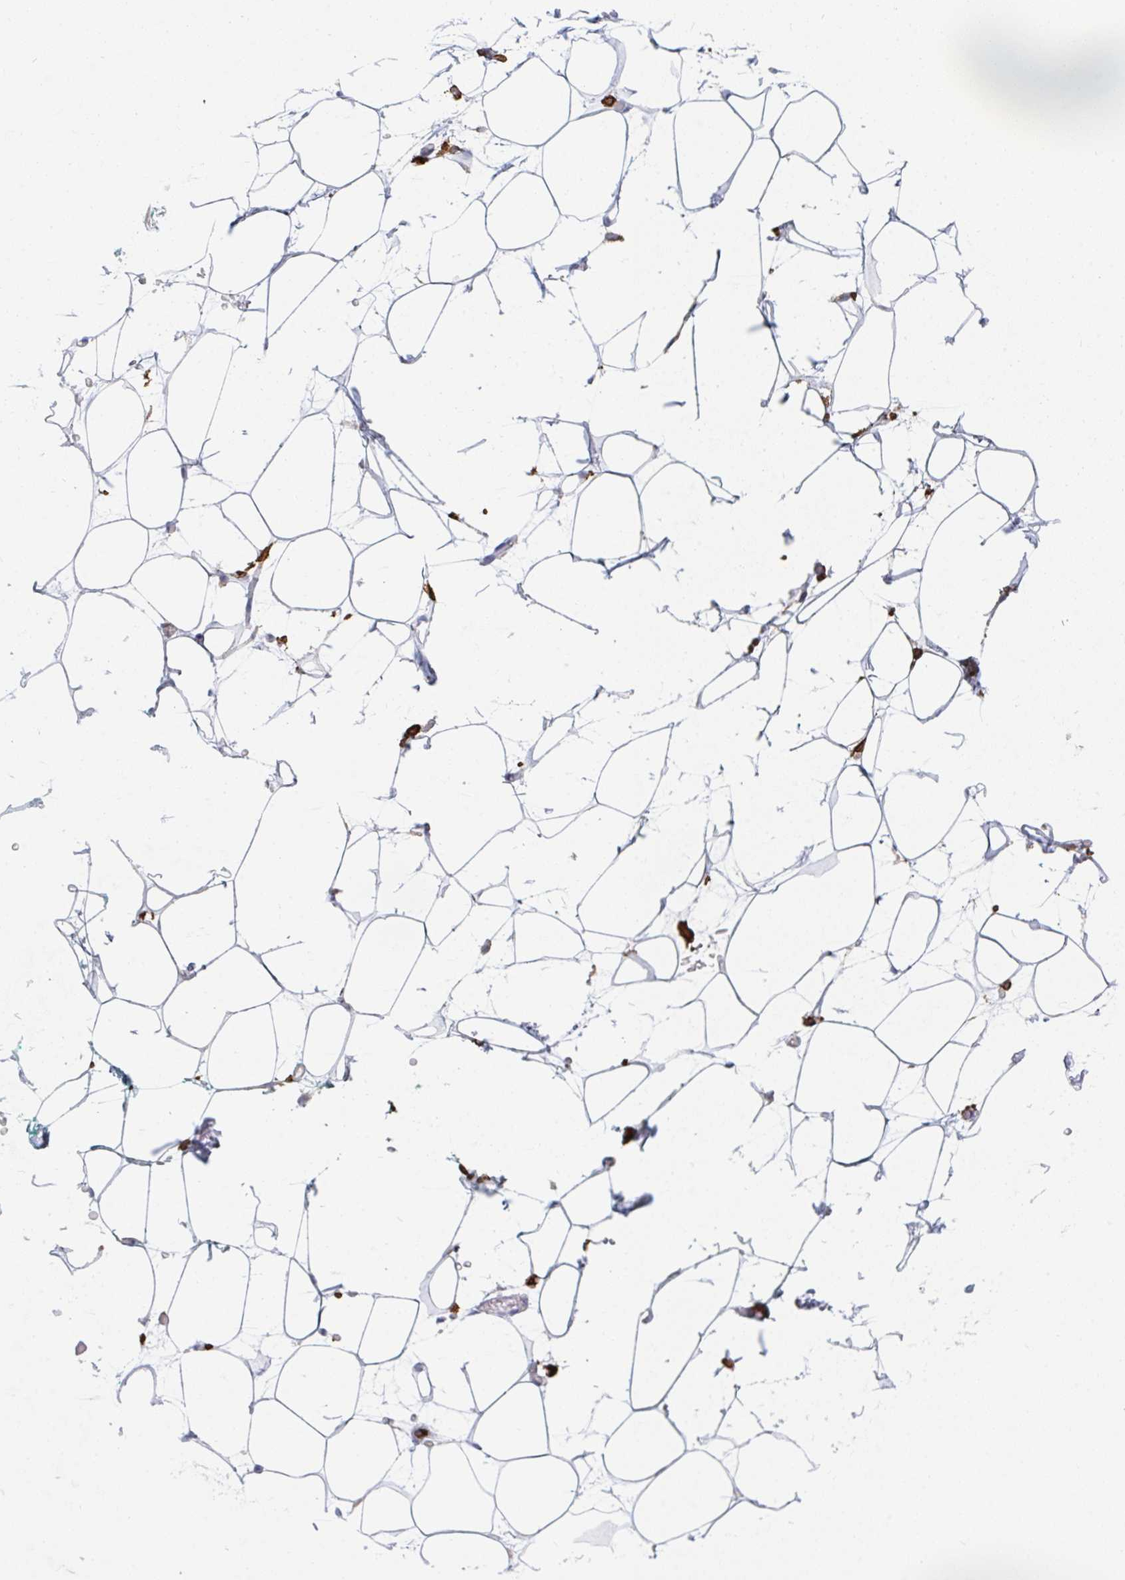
{"staining": {"intensity": "negative", "quantity": "none", "location": "none"}, "tissue": "adipose tissue", "cell_type": "Adipocytes", "image_type": "normal", "snomed": [{"axis": "morphology", "description": "Normal tissue, NOS"}, {"axis": "topography", "description": "Anal"}, {"axis": "topography", "description": "Peripheral nerve tissue"}], "caption": "Adipose tissue stained for a protein using immunohistochemistry (IHC) displays no staining adipocytes.", "gene": "DAB2", "patient": {"sex": "male", "age": 78}}